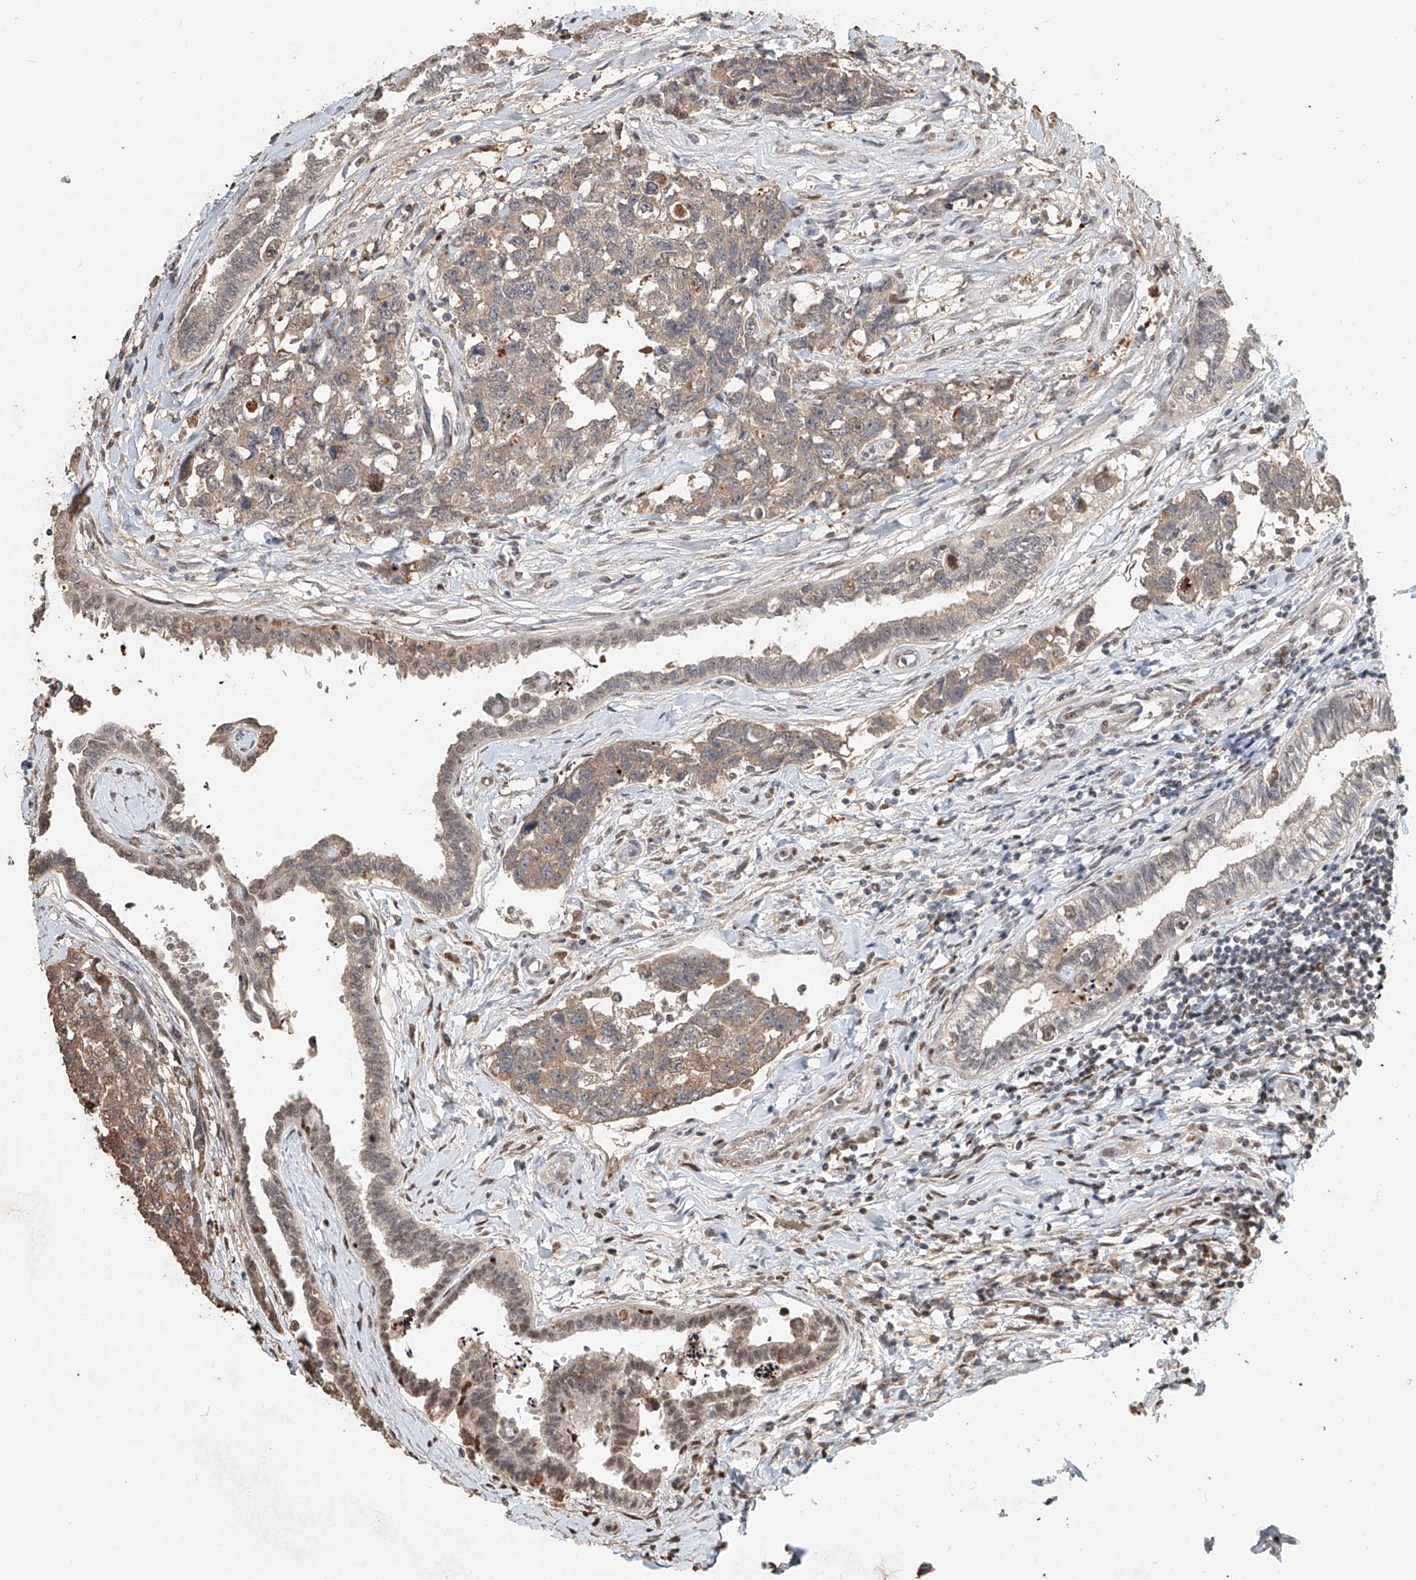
{"staining": {"intensity": "weak", "quantity": "25%-75%", "location": "cytoplasmic/membranous"}, "tissue": "testis cancer", "cell_type": "Tumor cells", "image_type": "cancer", "snomed": [{"axis": "morphology", "description": "Carcinoma, Embryonal, NOS"}, {"axis": "topography", "description": "Testis"}], "caption": "Testis embryonal carcinoma stained for a protein shows weak cytoplasmic/membranous positivity in tumor cells. The staining was performed using DAB (3,3'-diaminobenzidine) to visualize the protein expression in brown, while the nuclei were stained in blue with hematoxylin (Magnification: 20x).", "gene": "RMND1", "patient": {"sex": "male", "age": 31}}